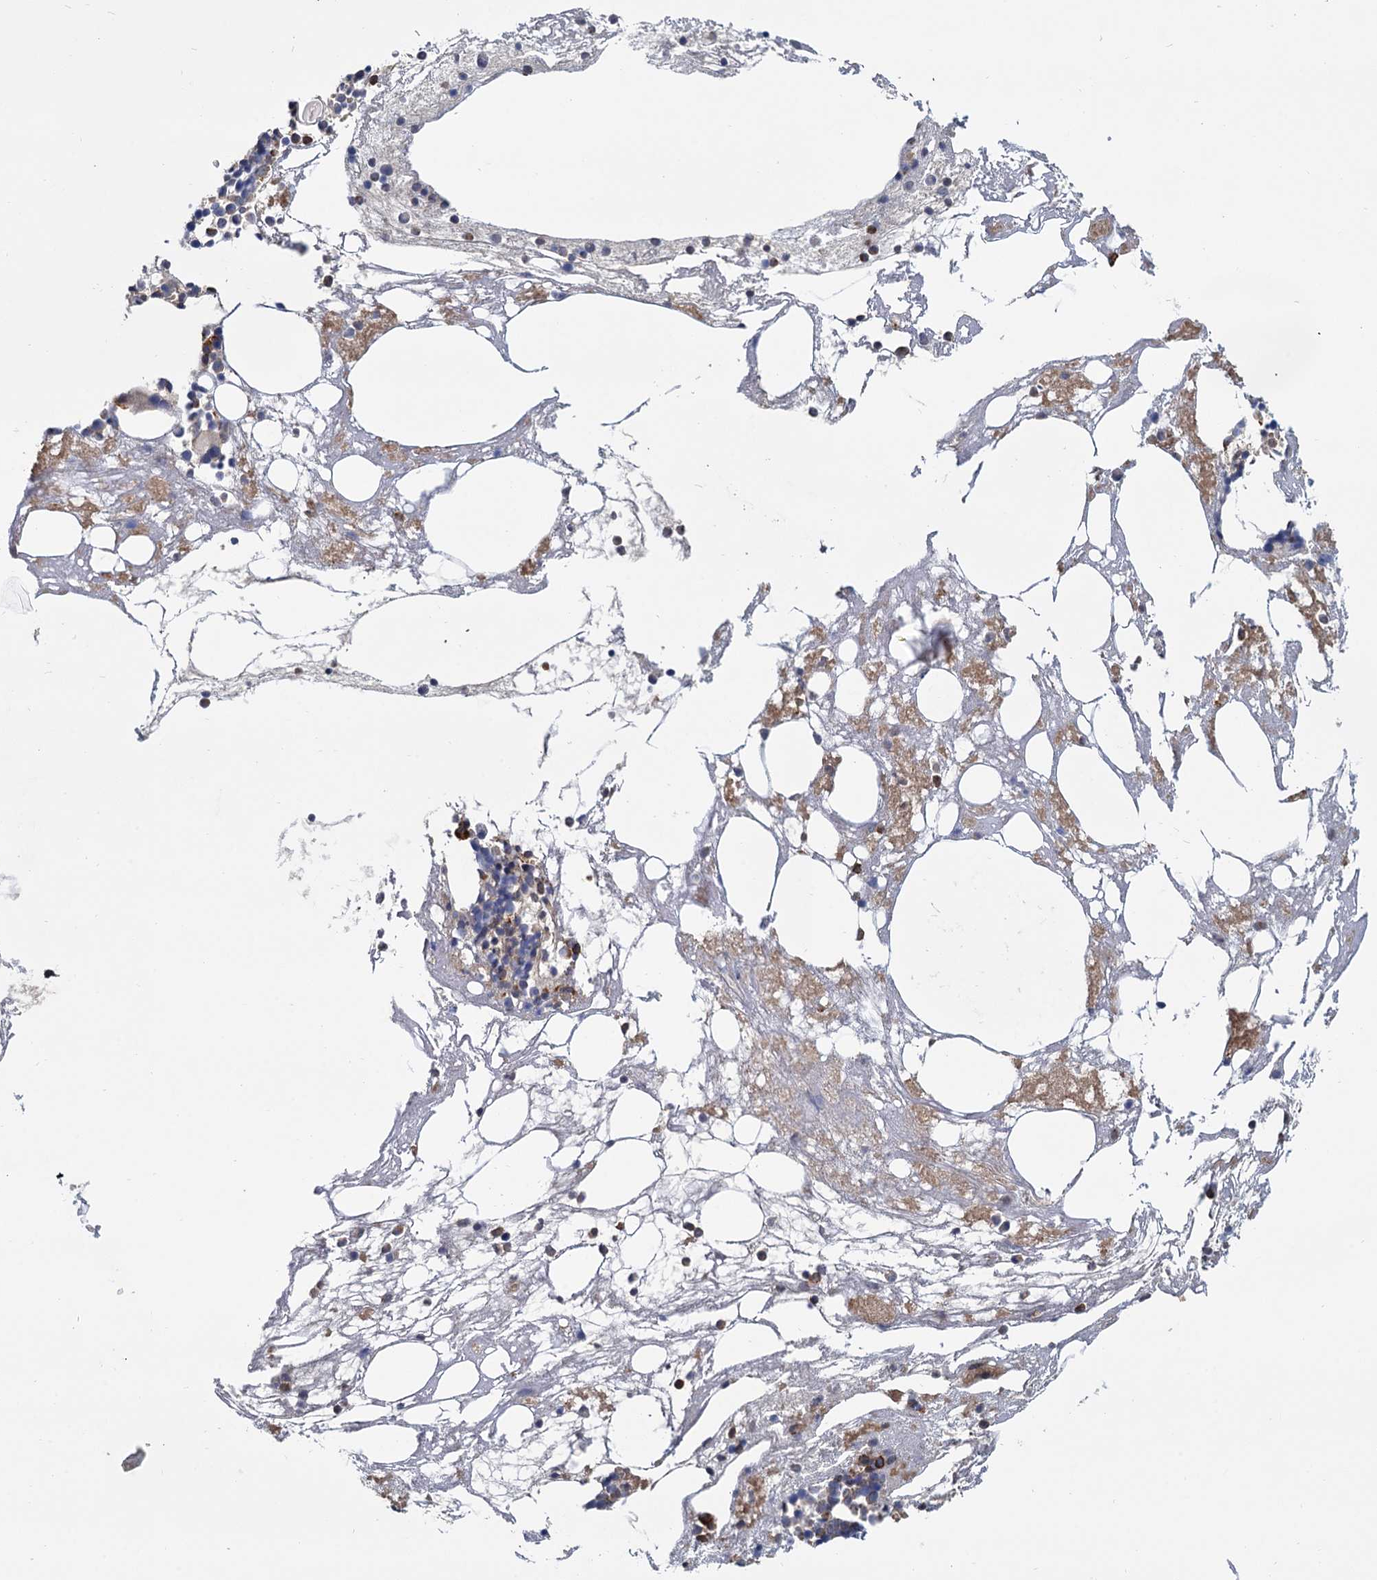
{"staining": {"intensity": "moderate", "quantity": "25%-75%", "location": "cytoplasmic/membranous"}, "tissue": "bone marrow", "cell_type": "Hematopoietic cells", "image_type": "normal", "snomed": [{"axis": "morphology", "description": "Normal tissue, NOS"}, {"axis": "topography", "description": "Bone marrow"}], "caption": "Brown immunohistochemical staining in benign human bone marrow reveals moderate cytoplasmic/membranous positivity in about 25%-75% of hematopoietic cells.", "gene": "LRRC51", "patient": {"sex": "male", "age": 78}}